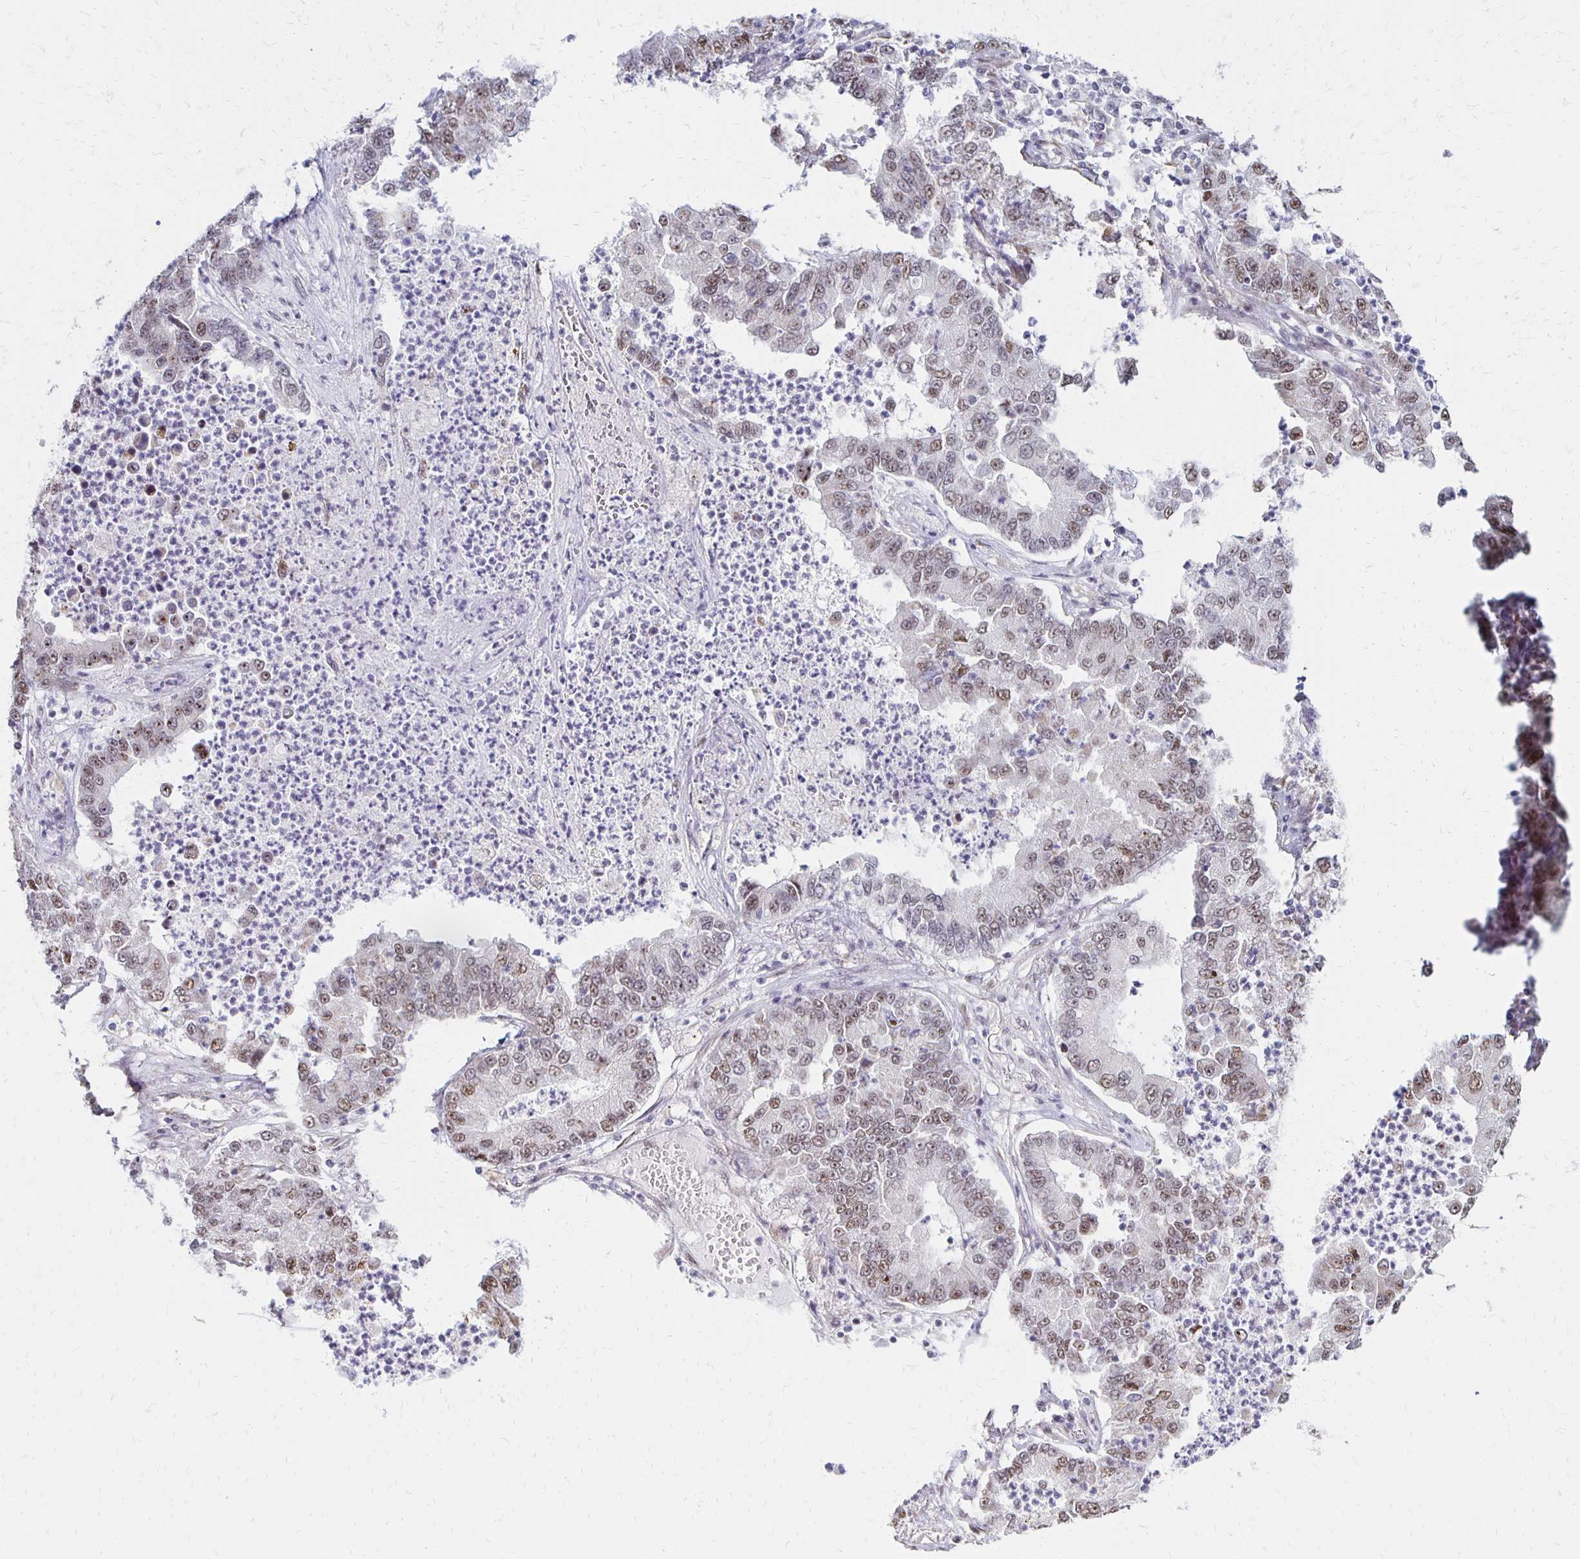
{"staining": {"intensity": "weak", "quantity": "25%-75%", "location": "nuclear"}, "tissue": "lung cancer", "cell_type": "Tumor cells", "image_type": "cancer", "snomed": [{"axis": "morphology", "description": "Adenocarcinoma, NOS"}, {"axis": "topography", "description": "Lung"}], "caption": "The image exhibits immunohistochemical staining of adenocarcinoma (lung). There is weak nuclear expression is present in about 25%-75% of tumor cells.", "gene": "DAGLA", "patient": {"sex": "female", "age": 57}}